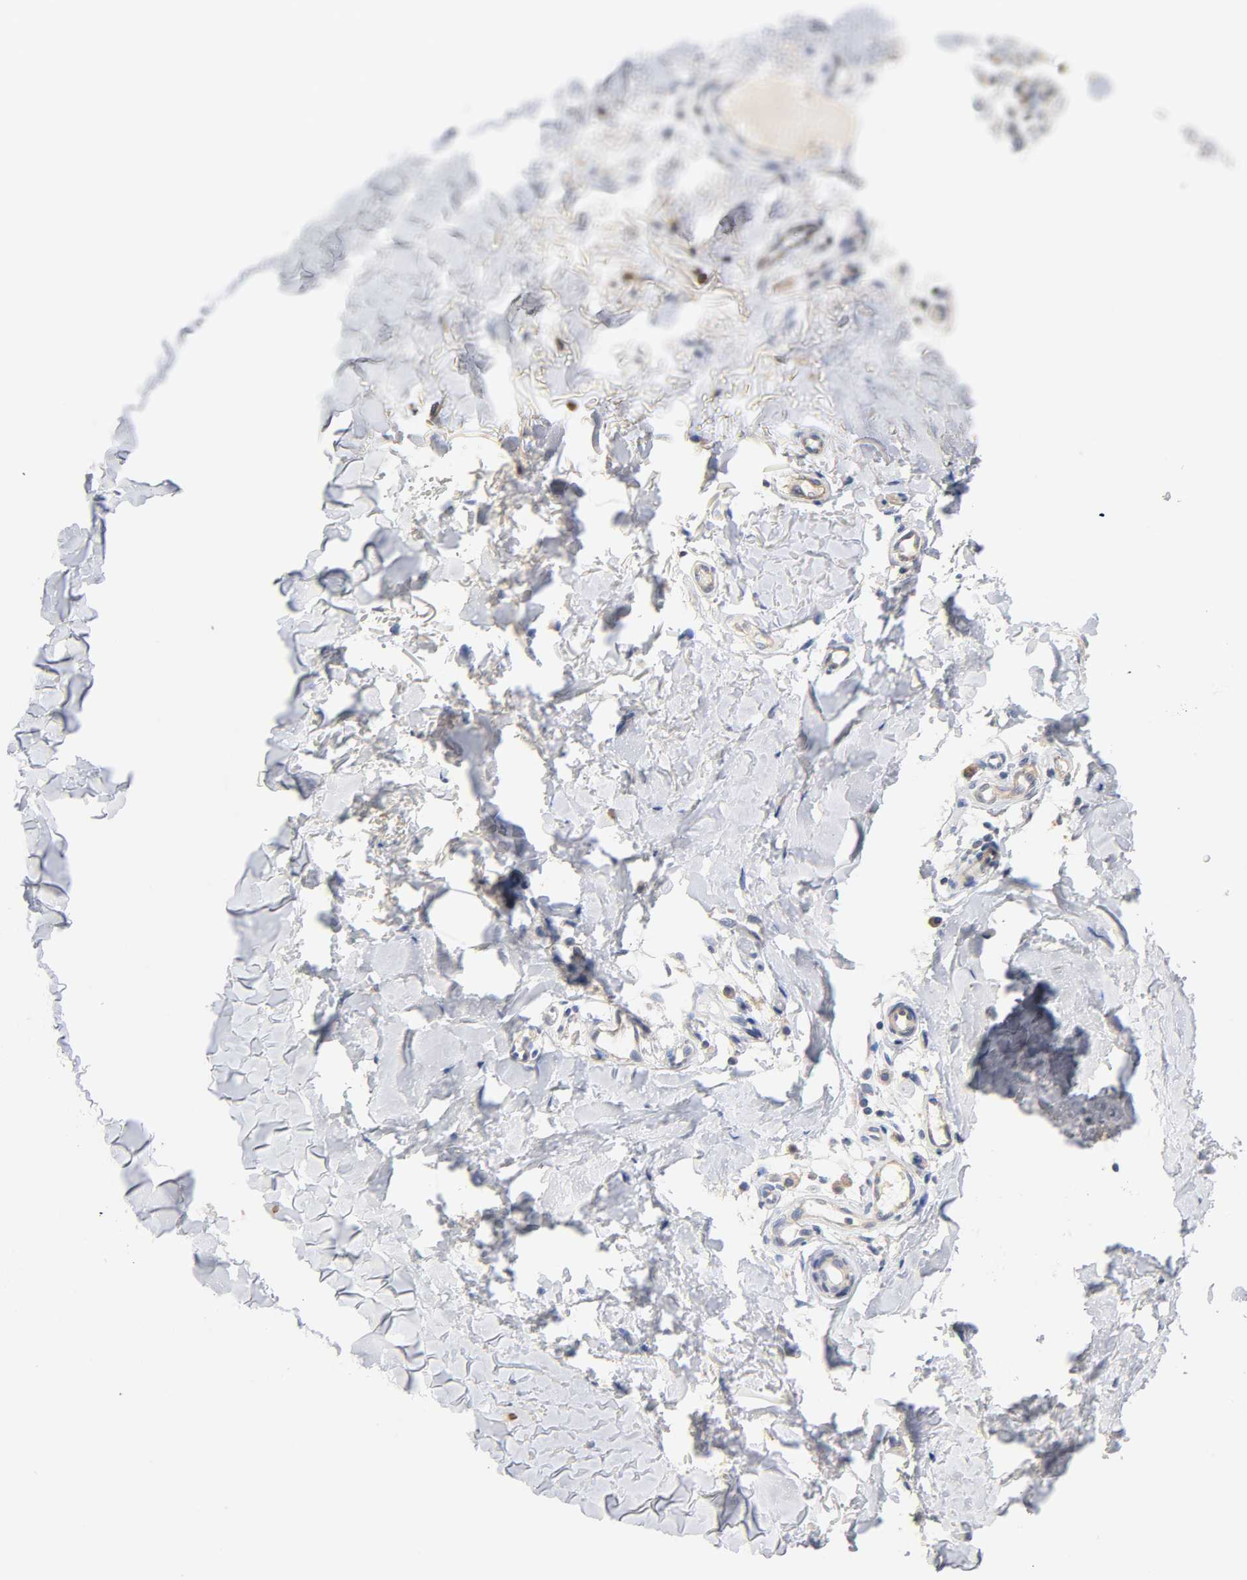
{"staining": {"intensity": "negative", "quantity": "none", "location": "none"}, "tissue": "skin cancer", "cell_type": "Tumor cells", "image_type": "cancer", "snomed": [{"axis": "morphology", "description": "Fibrosis, NOS"}, {"axis": "morphology", "description": "Basal cell carcinoma"}, {"axis": "topography", "description": "Skin"}], "caption": "Tumor cells are negative for brown protein staining in skin cancer.", "gene": "SEMA5A", "patient": {"sex": "male", "age": 76}}